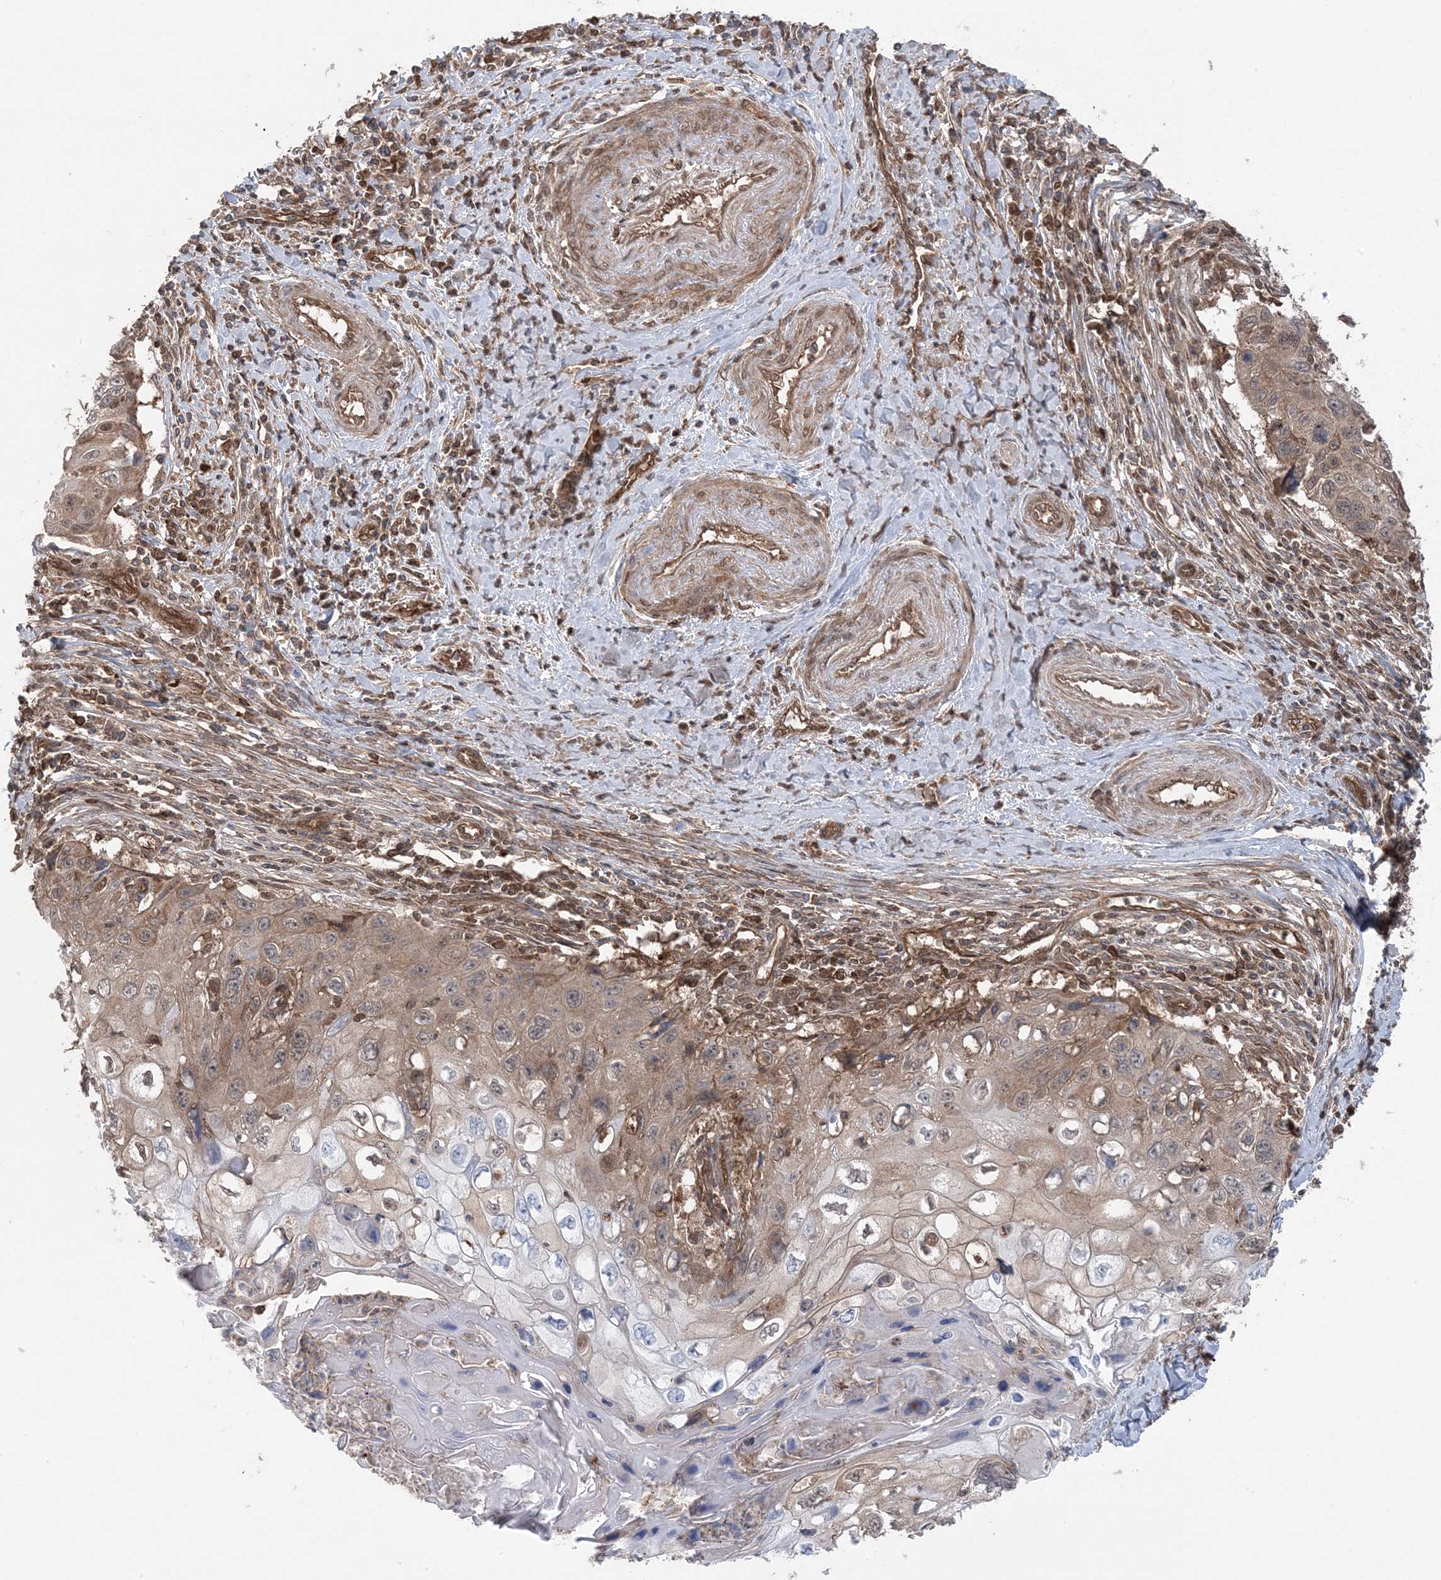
{"staining": {"intensity": "weak", "quantity": ">75%", "location": "cytoplasmic/membranous"}, "tissue": "cervical cancer", "cell_type": "Tumor cells", "image_type": "cancer", "snomed": [{"axis": "morphology", "description": "Squamous cell carcinoma, NOS"}, {"axis": "topography", "description": "Cervix"}], "caption": "The histopathology image shows a brown stain indicating the presence of a protein in the cytoplasmic/membranous of tumor cells in cervical cancer. The protein of interest is stained brown, and the nuclei are stained in blue (DAB (3,3'-diaminobenzidine) IHC with brightfield microscopy, high magnification).", "gene": "MAPK1IP1L", "patient": {"sex": "female", "age": 70}}